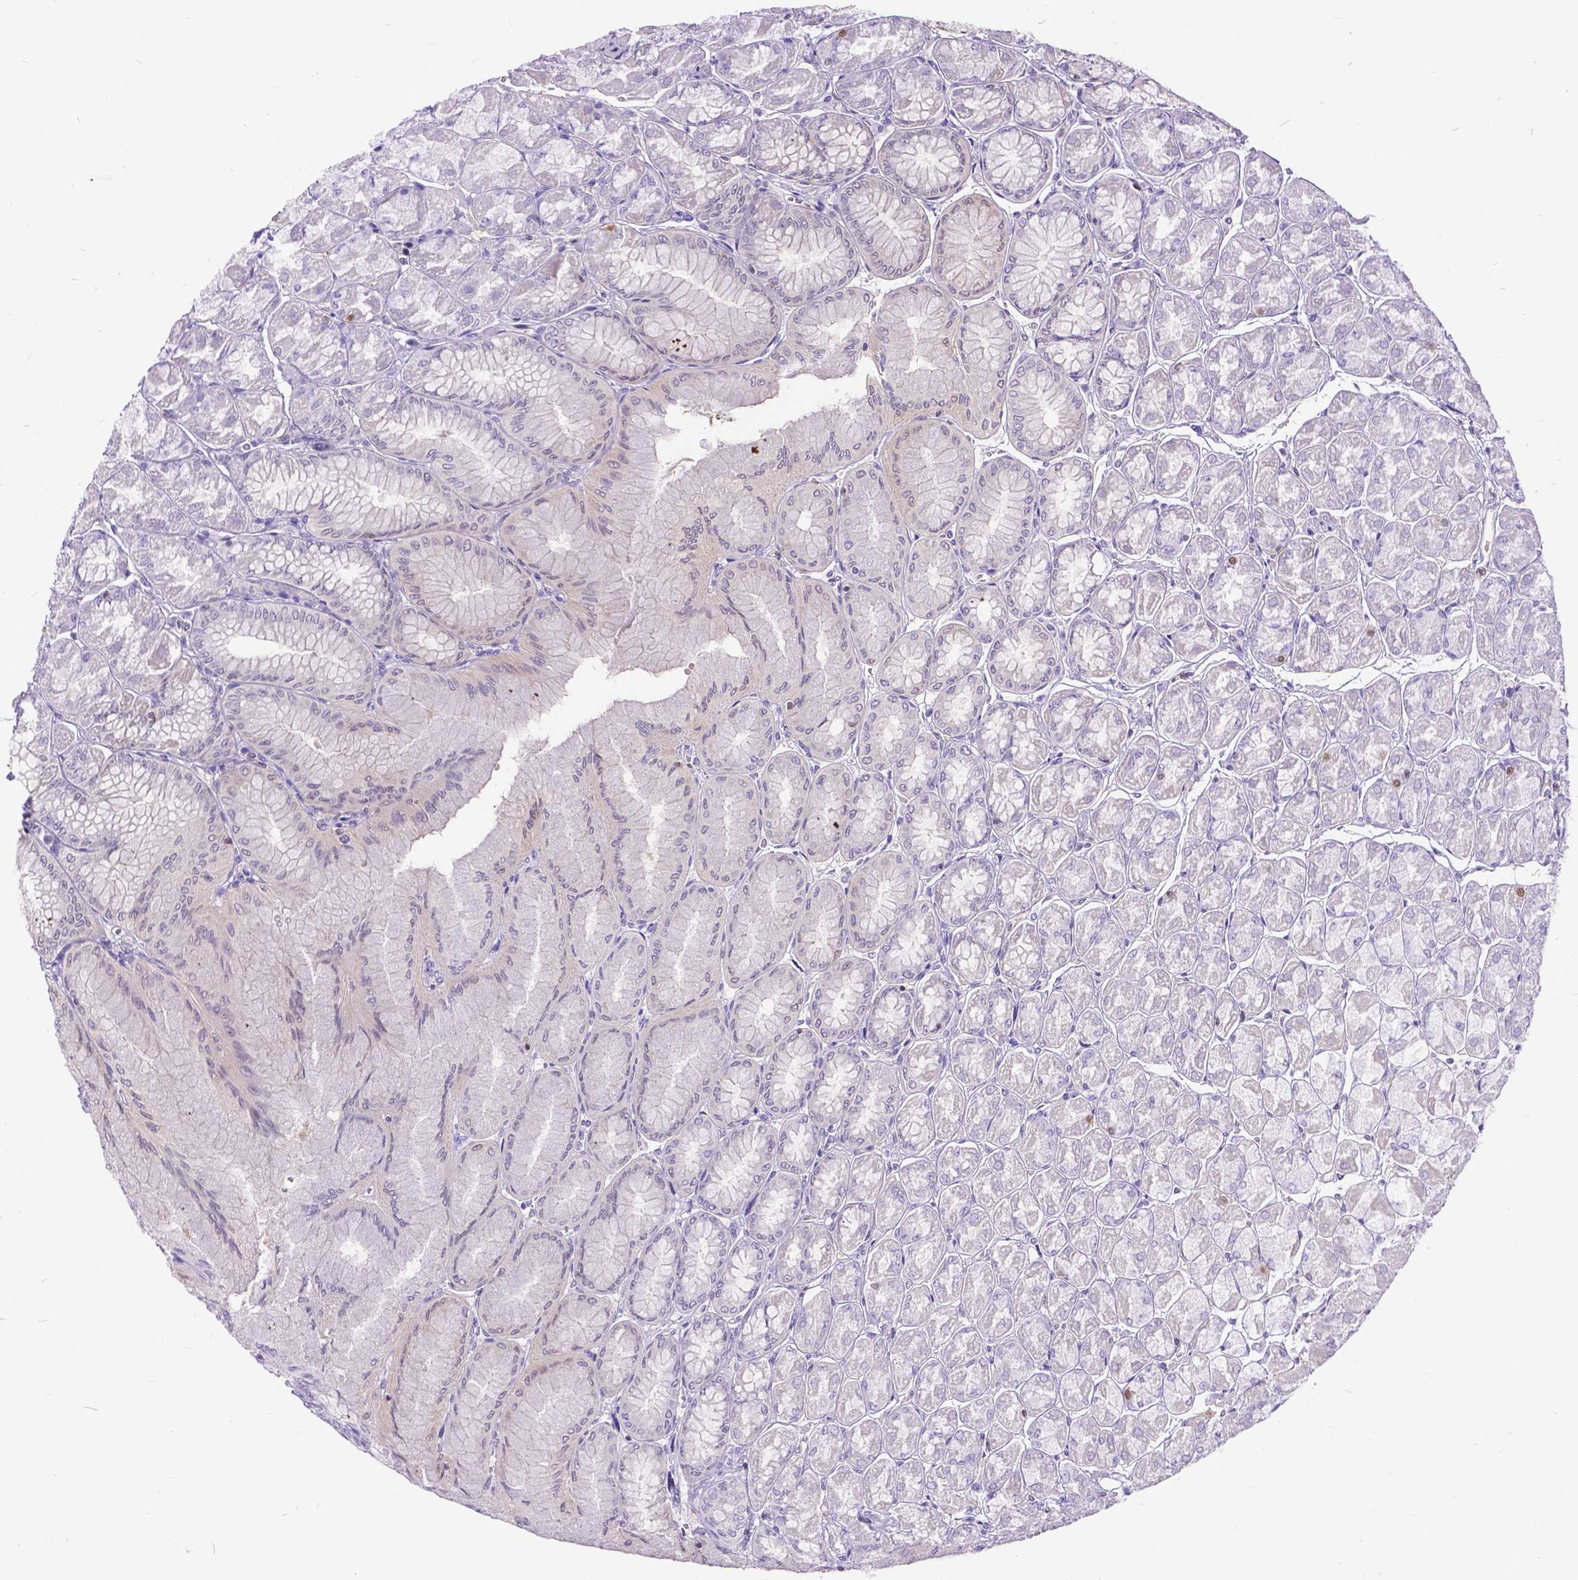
{"staining": {"intensity": "weak", "quantity": "<25%", "location": "cytoplasmic/membranous,nuclear"}, "tissue": "stomach", "cell_type": "Glandular cells", "image_type": "normal", "snomed": [{"axis": "morphology", "description": "Normal tissue, NOS"}, {"axis": "topography", "description": "Stomach, upper"}], "caption": "There is no significant positivity in glandular cells of stomach. The staining was performed using DAB (3,3'-diaminobenzidine) to visualize the protein expression in brown, while the nuclei were stained in blue with hematoxylin (Magnification: 20x).", "gene": "TMEM169", "patient": {"sex": "male", "age": 60}}